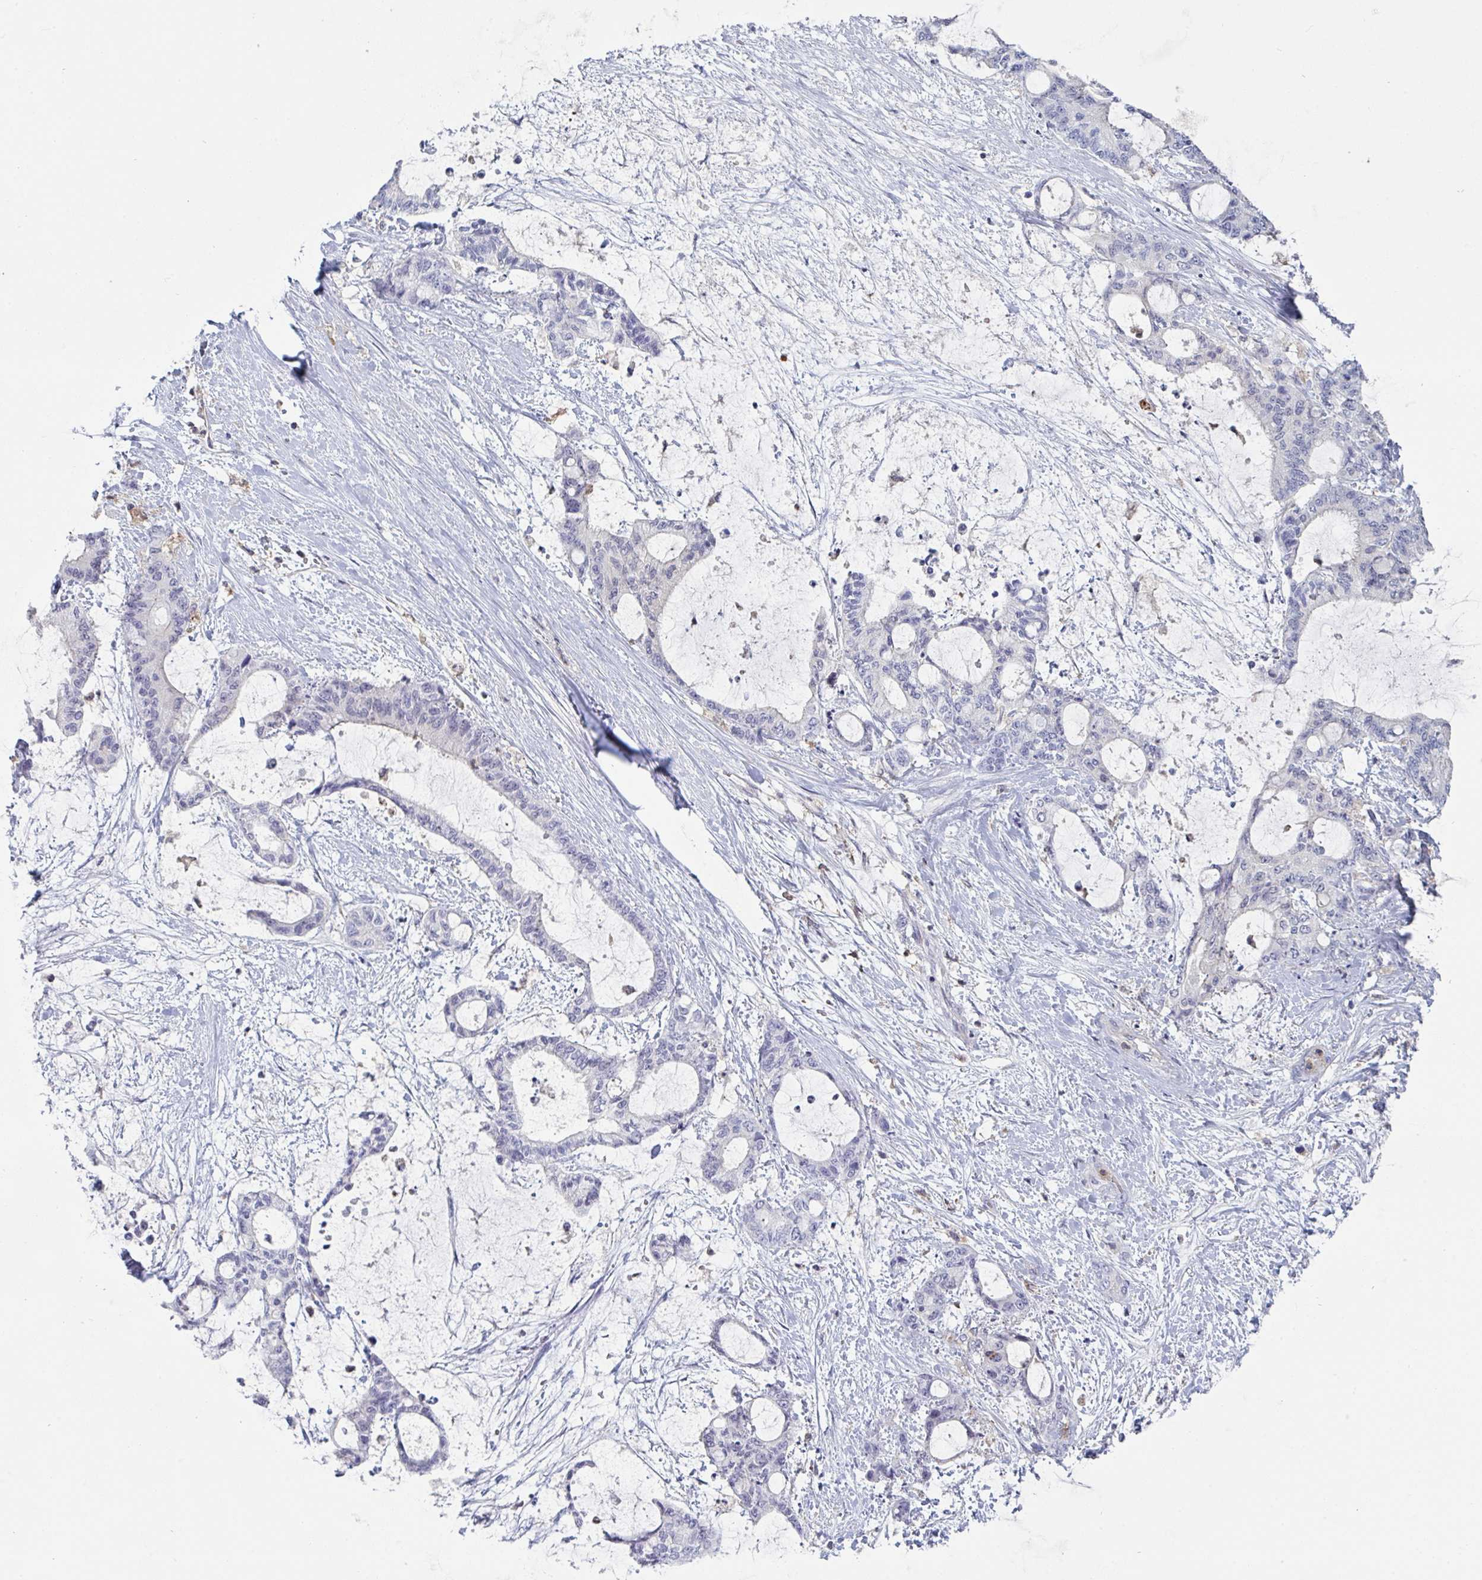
{"staining": {"intensity": "negative", "quantity": "none", "location": "none"}, "tissue": "liver cancer", "cell_type": "Tumor cells", "image_type": "cancer", "snomed": [{"axis": "morphology", "description": "Normal tissue, NOS"}, {"axis": "morphology", "description": "Cholangiocarcinoma"}, {"axis": "topography", "description": "Liver"}, {"axis": "topography", "description": "Peripheral nerve tissue"}], "caption": "The photomicrograph demonstrates no staining of tumor cells in liver cholangiocarcinoma.", "gene": "DISP2", "patient": {"sex": "female", "age": 73}}